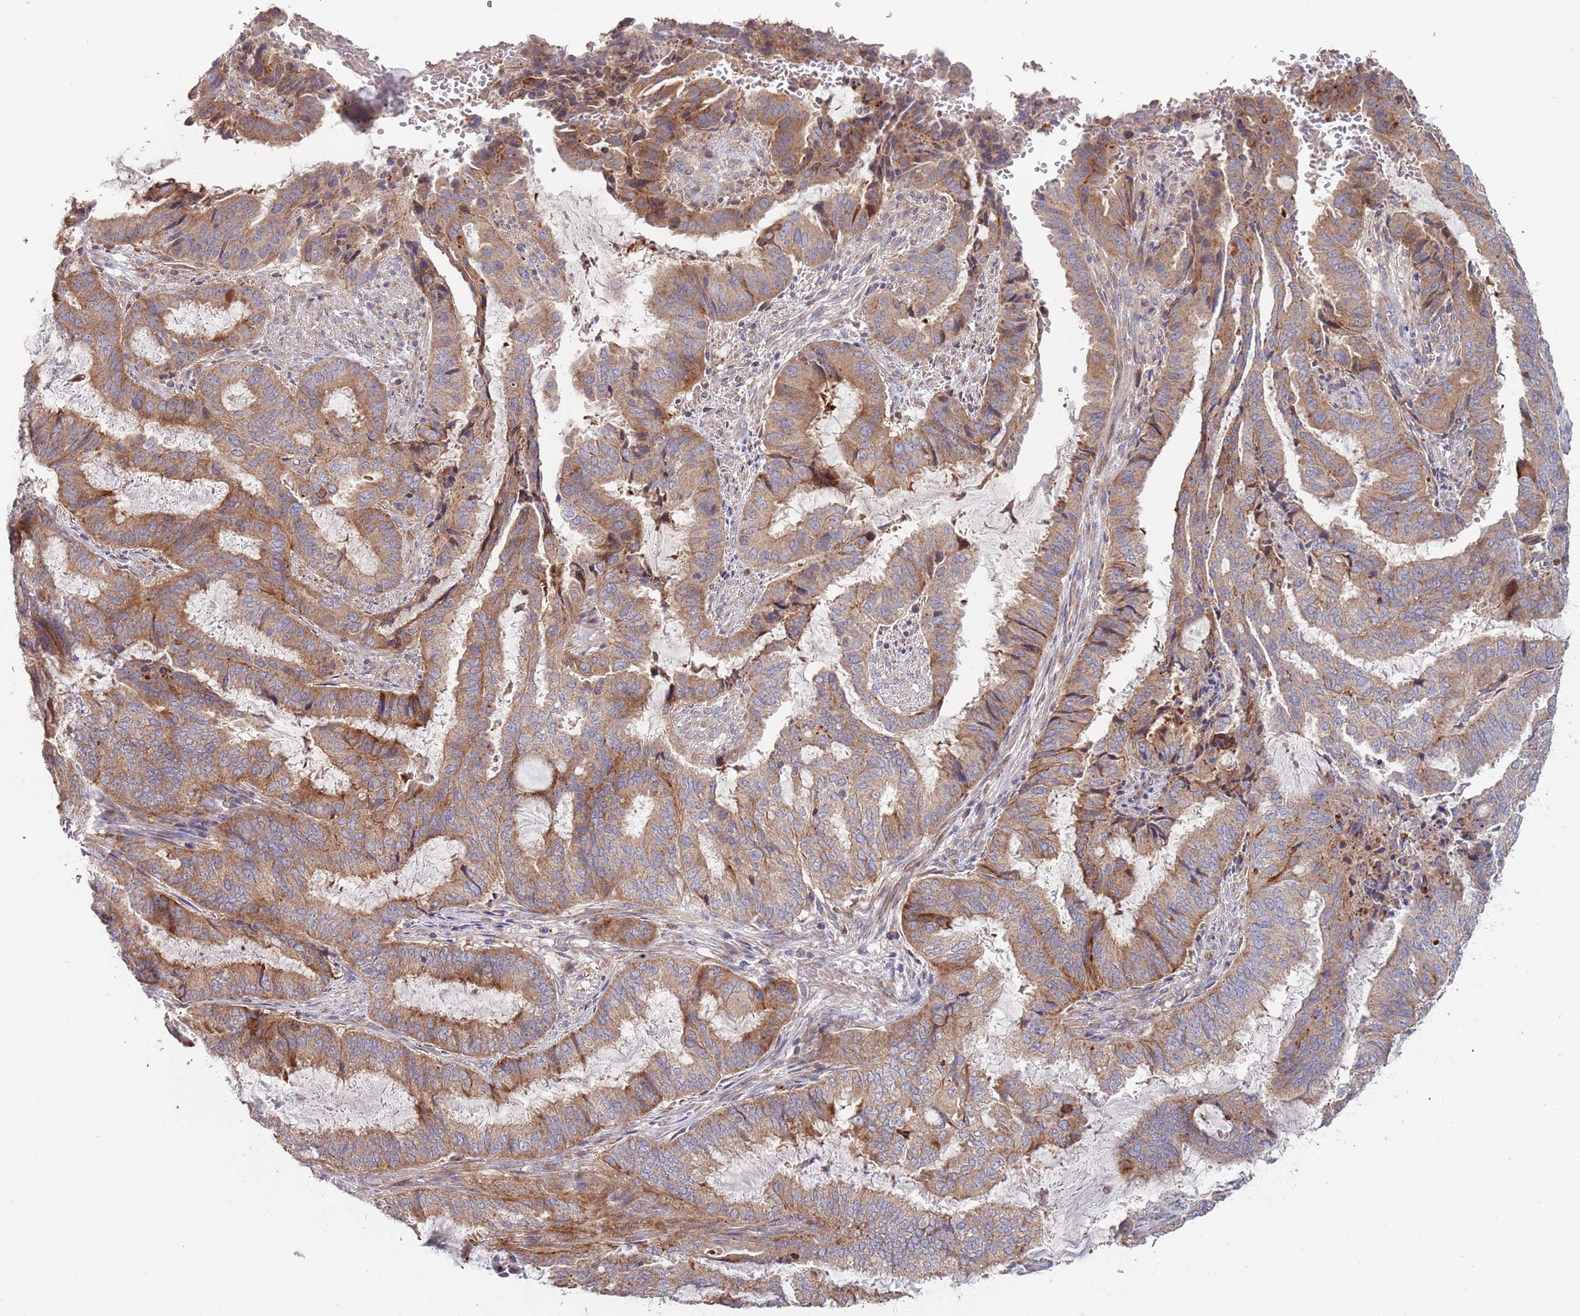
{"staining": {"intensity": "moderate", "quantity": ">75%", "location": "cytoplasmic/membranous"}, "tissue": "endometrial cancer", "cell_type": "Tumor cells", "image_type": "cancer", "snomed": [{"axis": "morphology", "description": "Adenocarcinoma, NOS"}, {"axis": "topography", "description": "Endometrium"}], "caption": "Immunohistochemistry (IHC) of human endometrial cancer shows medium levels of moderate cytoplasmic/membranous positivity in approximately >75% of tumor cells. (DAB (3,3'-diaminobenzidine) = brown stain, brightfield microscopy at high magnification).", "gene": "ABCC10", "patient": {"sex": "female", "age": 51}}